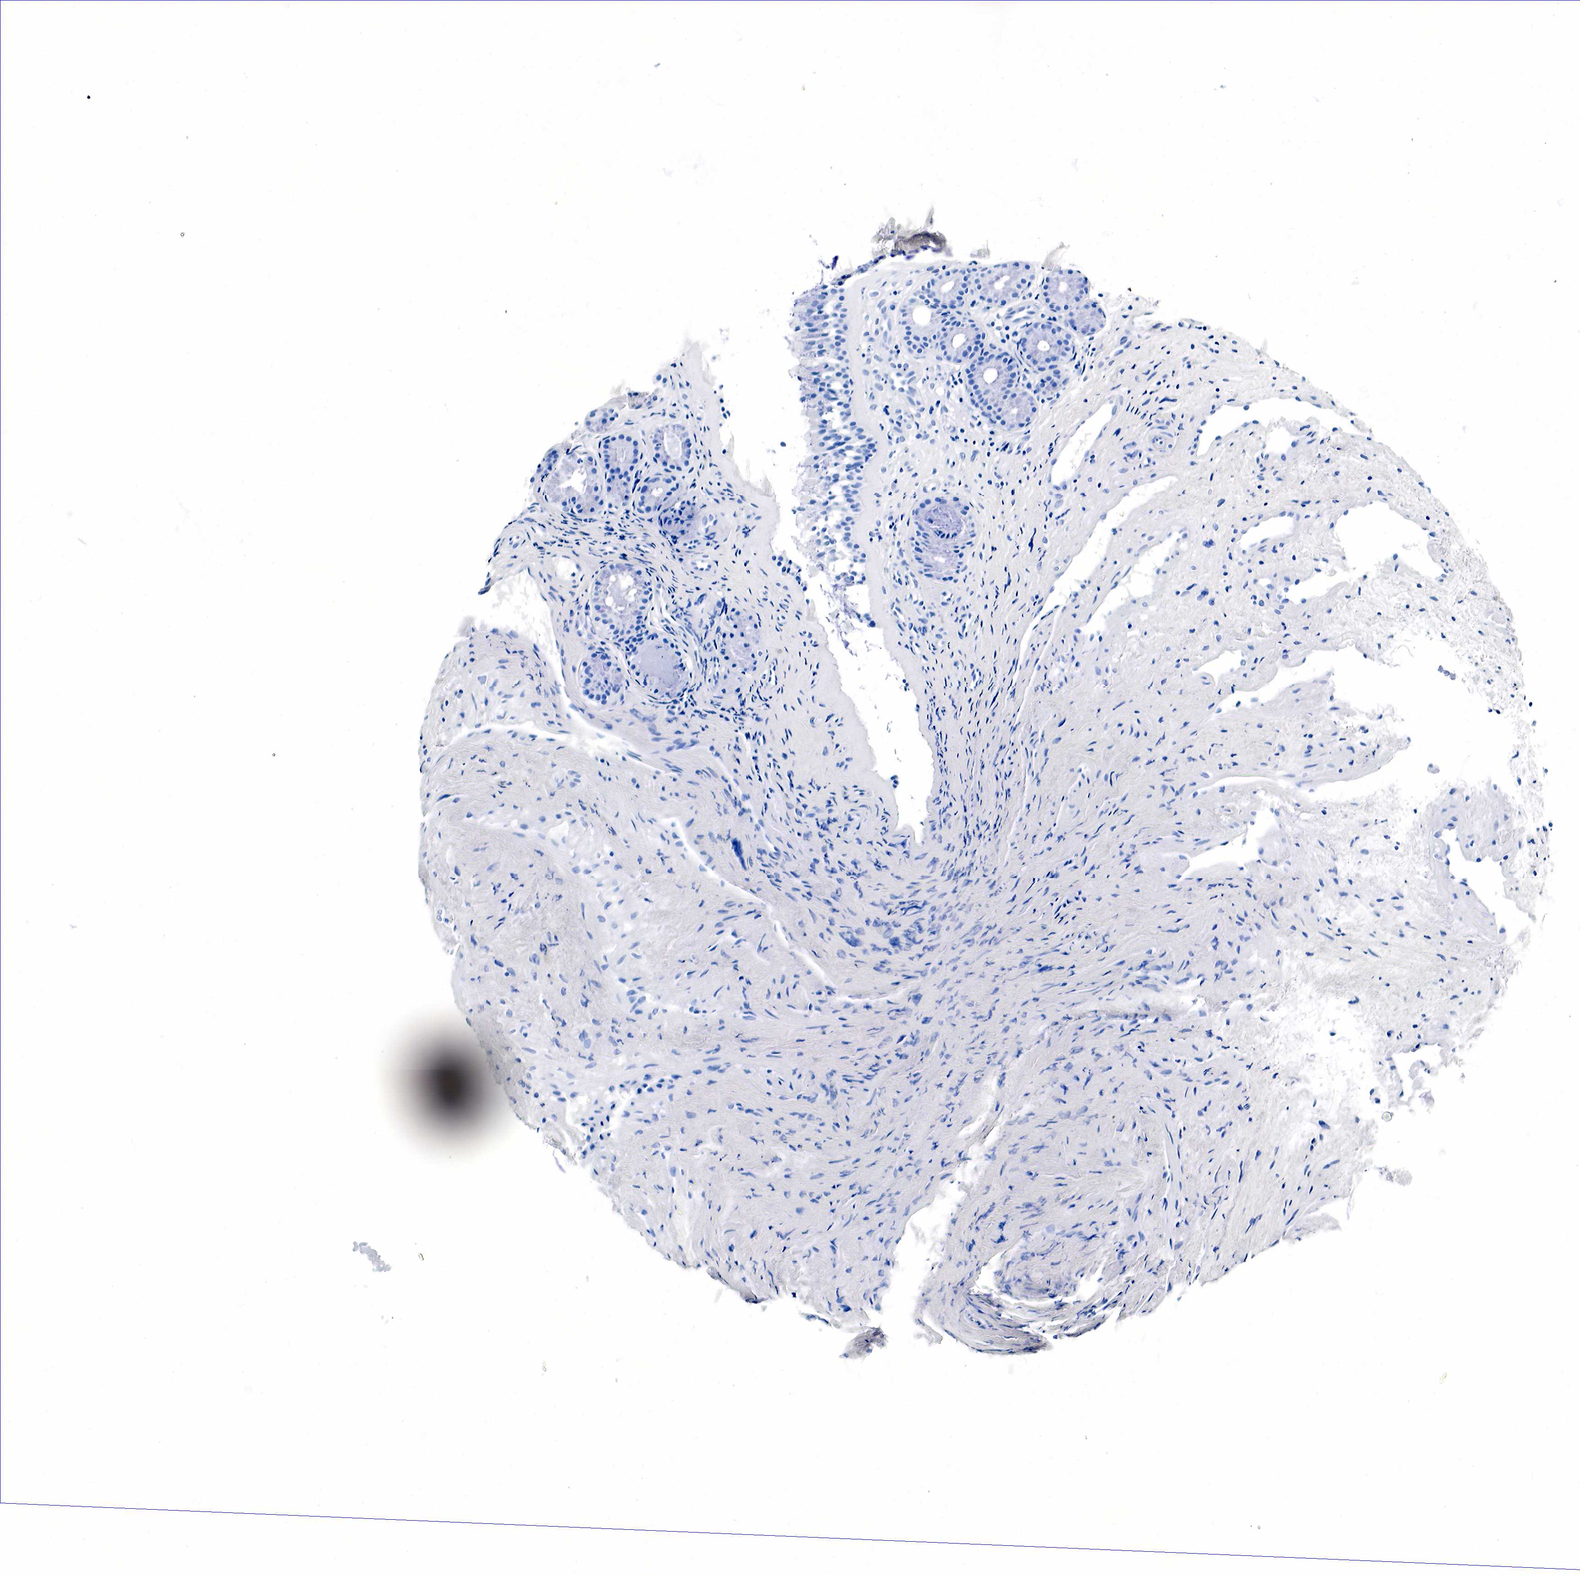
{"staining": {"intensity": "negative", "quantity": "none", "location": "none"}, "tissue": "nasopharynx", "cell_type": "Respiratory epithelial cells", "image_type": "normal", "snomed": [{"axis": "morphology", "description": "Normal tissue, NOS"}, {"axis": "topography", "description": "Nasopharynx"}], "caption": "This is an IHC histopathology image of normal nasopharynx. There is no staining in respiratory epithelial cells.", "gene": "KLK3", "patient": {"sex": "female", "age": 78}}